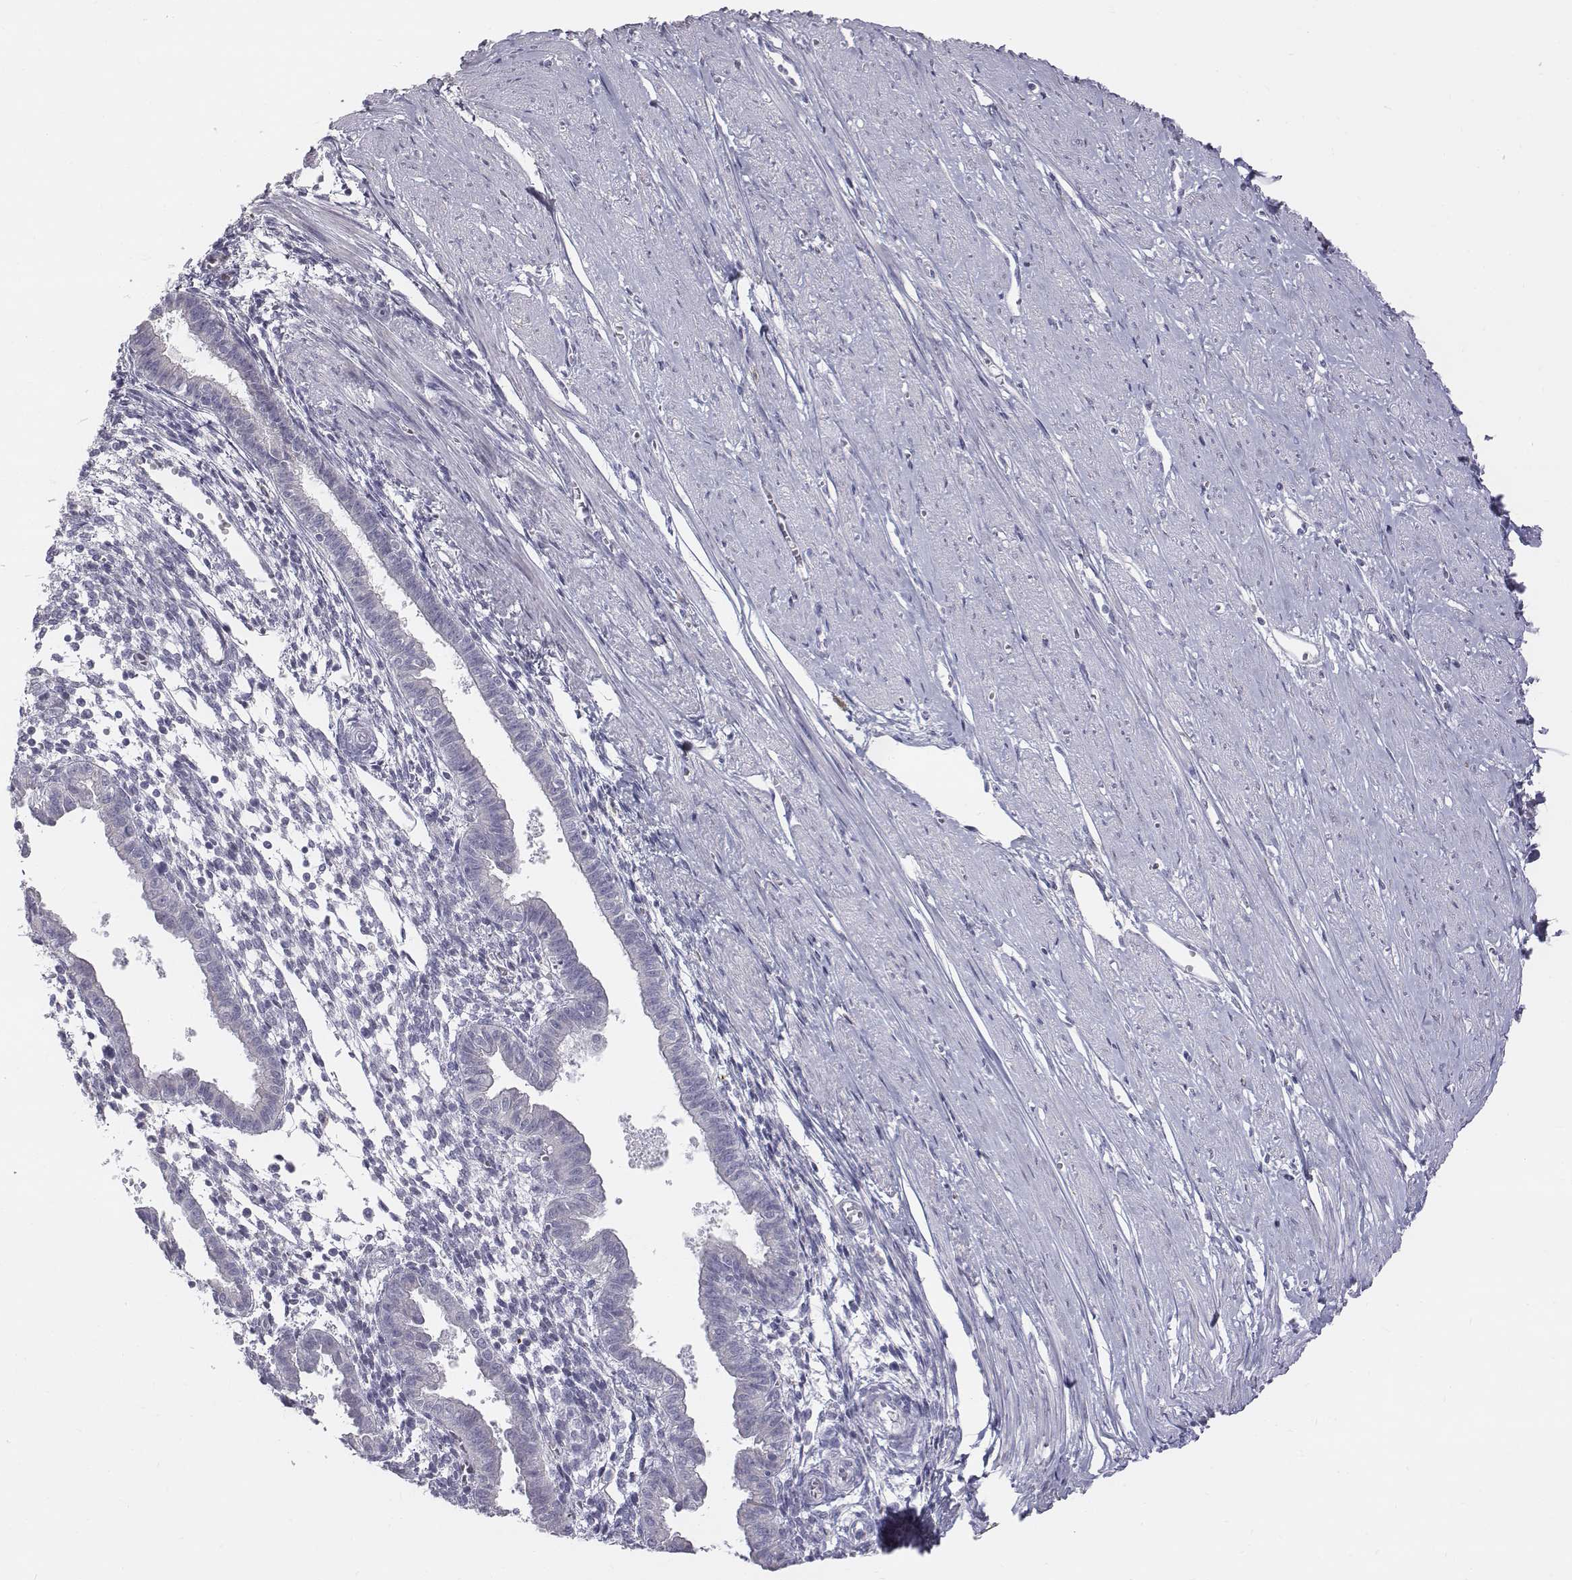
{"staining": {"intensity": "negative", "quantity": "none", "location": "none"}, "tissue": "endometrium", "cell_type": "Cells in endometrial stroma", "image_type": "normal", "snomed": [{"axis": "morphology", "description": "Normal tissue, NOS"}, {"axis": "topography", "description": "Endometrium"}], "caption": "DAB (3,3'-diaminobenzidine) immunohistochemical staining of unremarkable endometrium exhibits no significant expression in cells in endometrial stroma.", "gene": "C6orf58", "patient": {"sex": "female", "age": 37}}